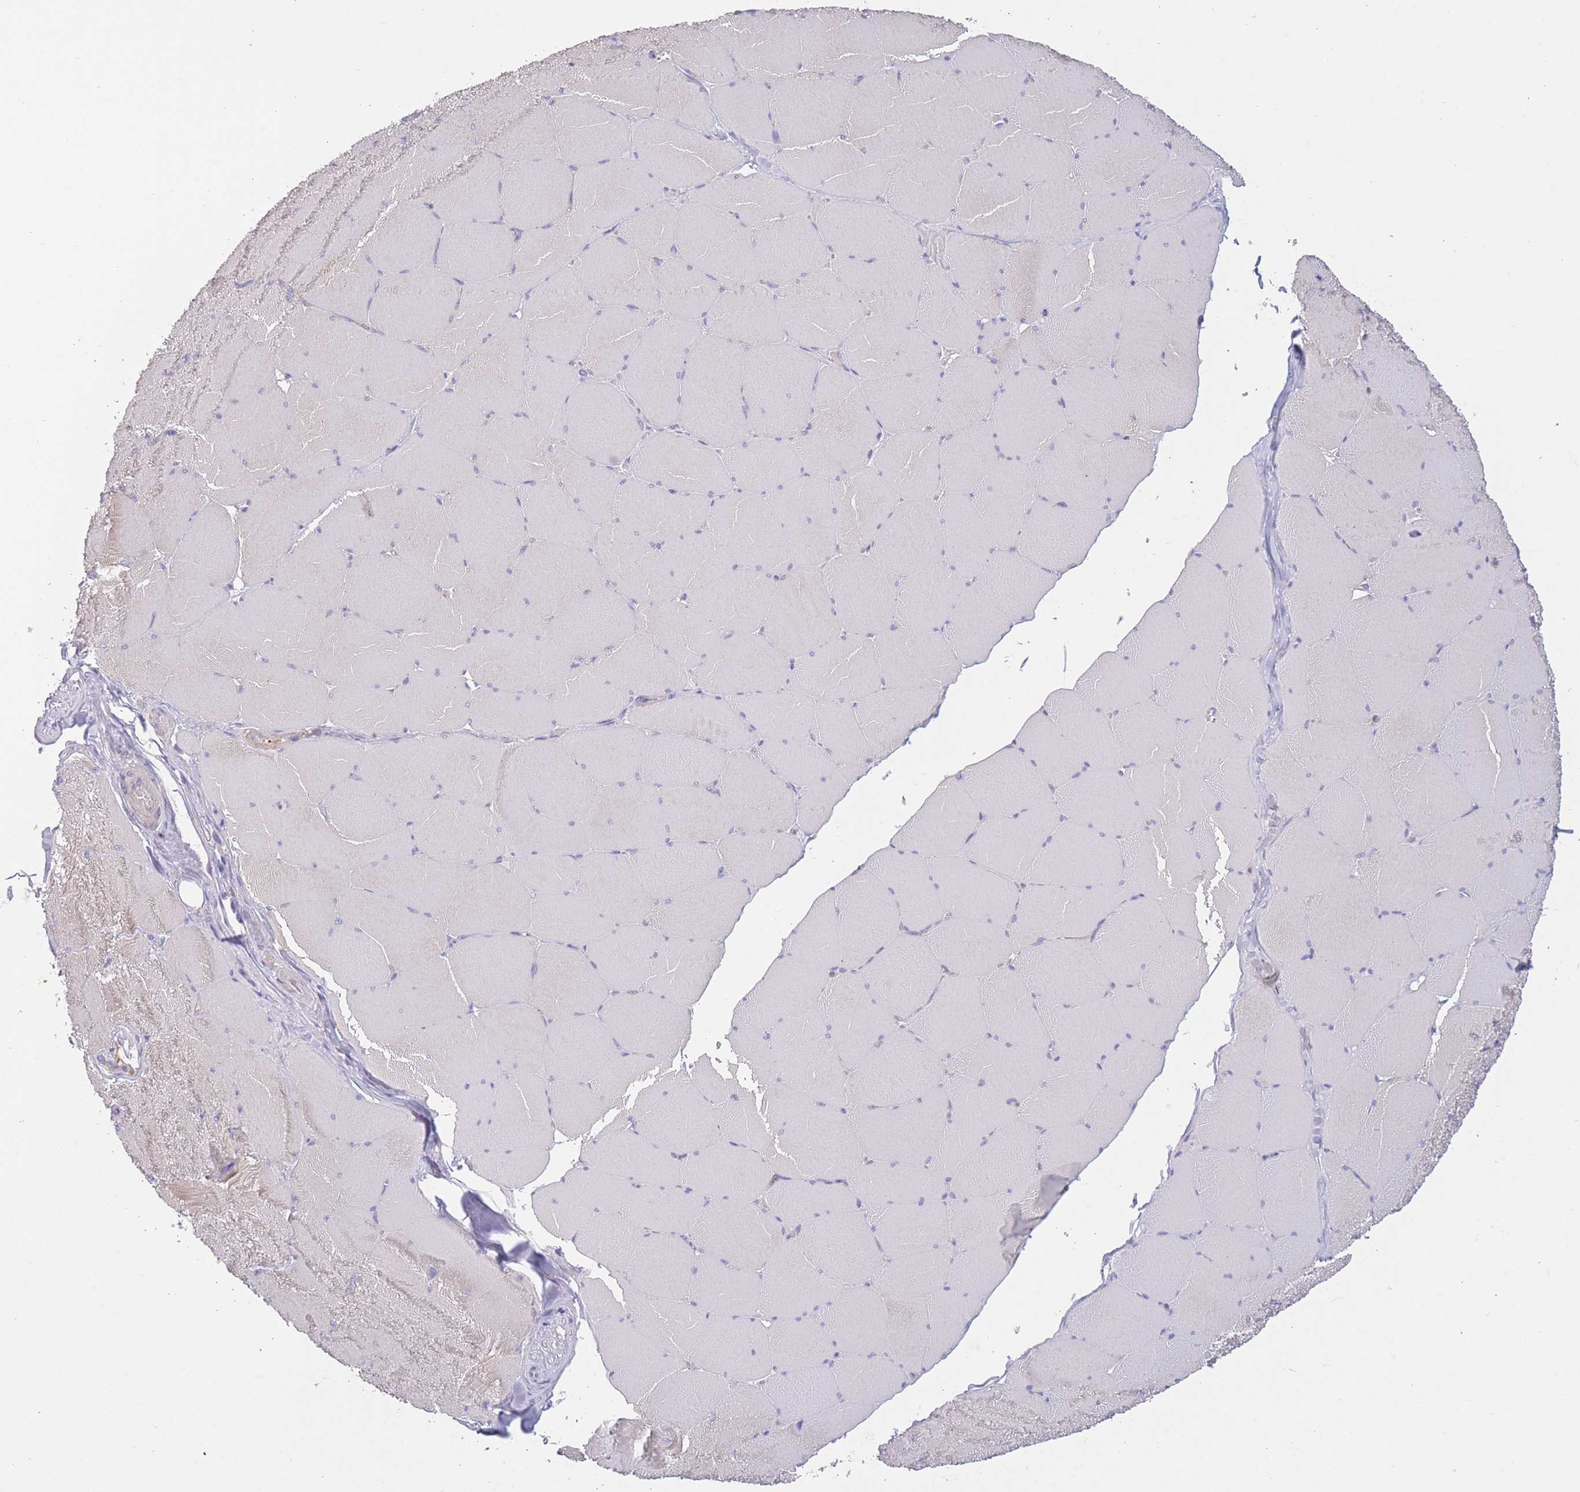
{"staining": {"intensity": "moderate", "quantity": "<25%", "location": "cytoplasmic/membranous"}, "tissue": "skeletal muscle", "cell_type": "Myocytes", "image_type": "normal", "snomed": [{"axis": "morphology", "description": "Normal tissue, NOS"}, {"axis": "topography", "description": "Skeletal muscle"}, {"axis": "topography", "description": "Head-Neck"}], "caption": "A micrograph showing moderate cytoplasmic/membranous positivity in about <25% of myocytes in normal skeletal muscle, as visualized by brown immunohistochemical staining.", "gene": "PDHA1", "patient": {"sex": "male", "age": 66}}